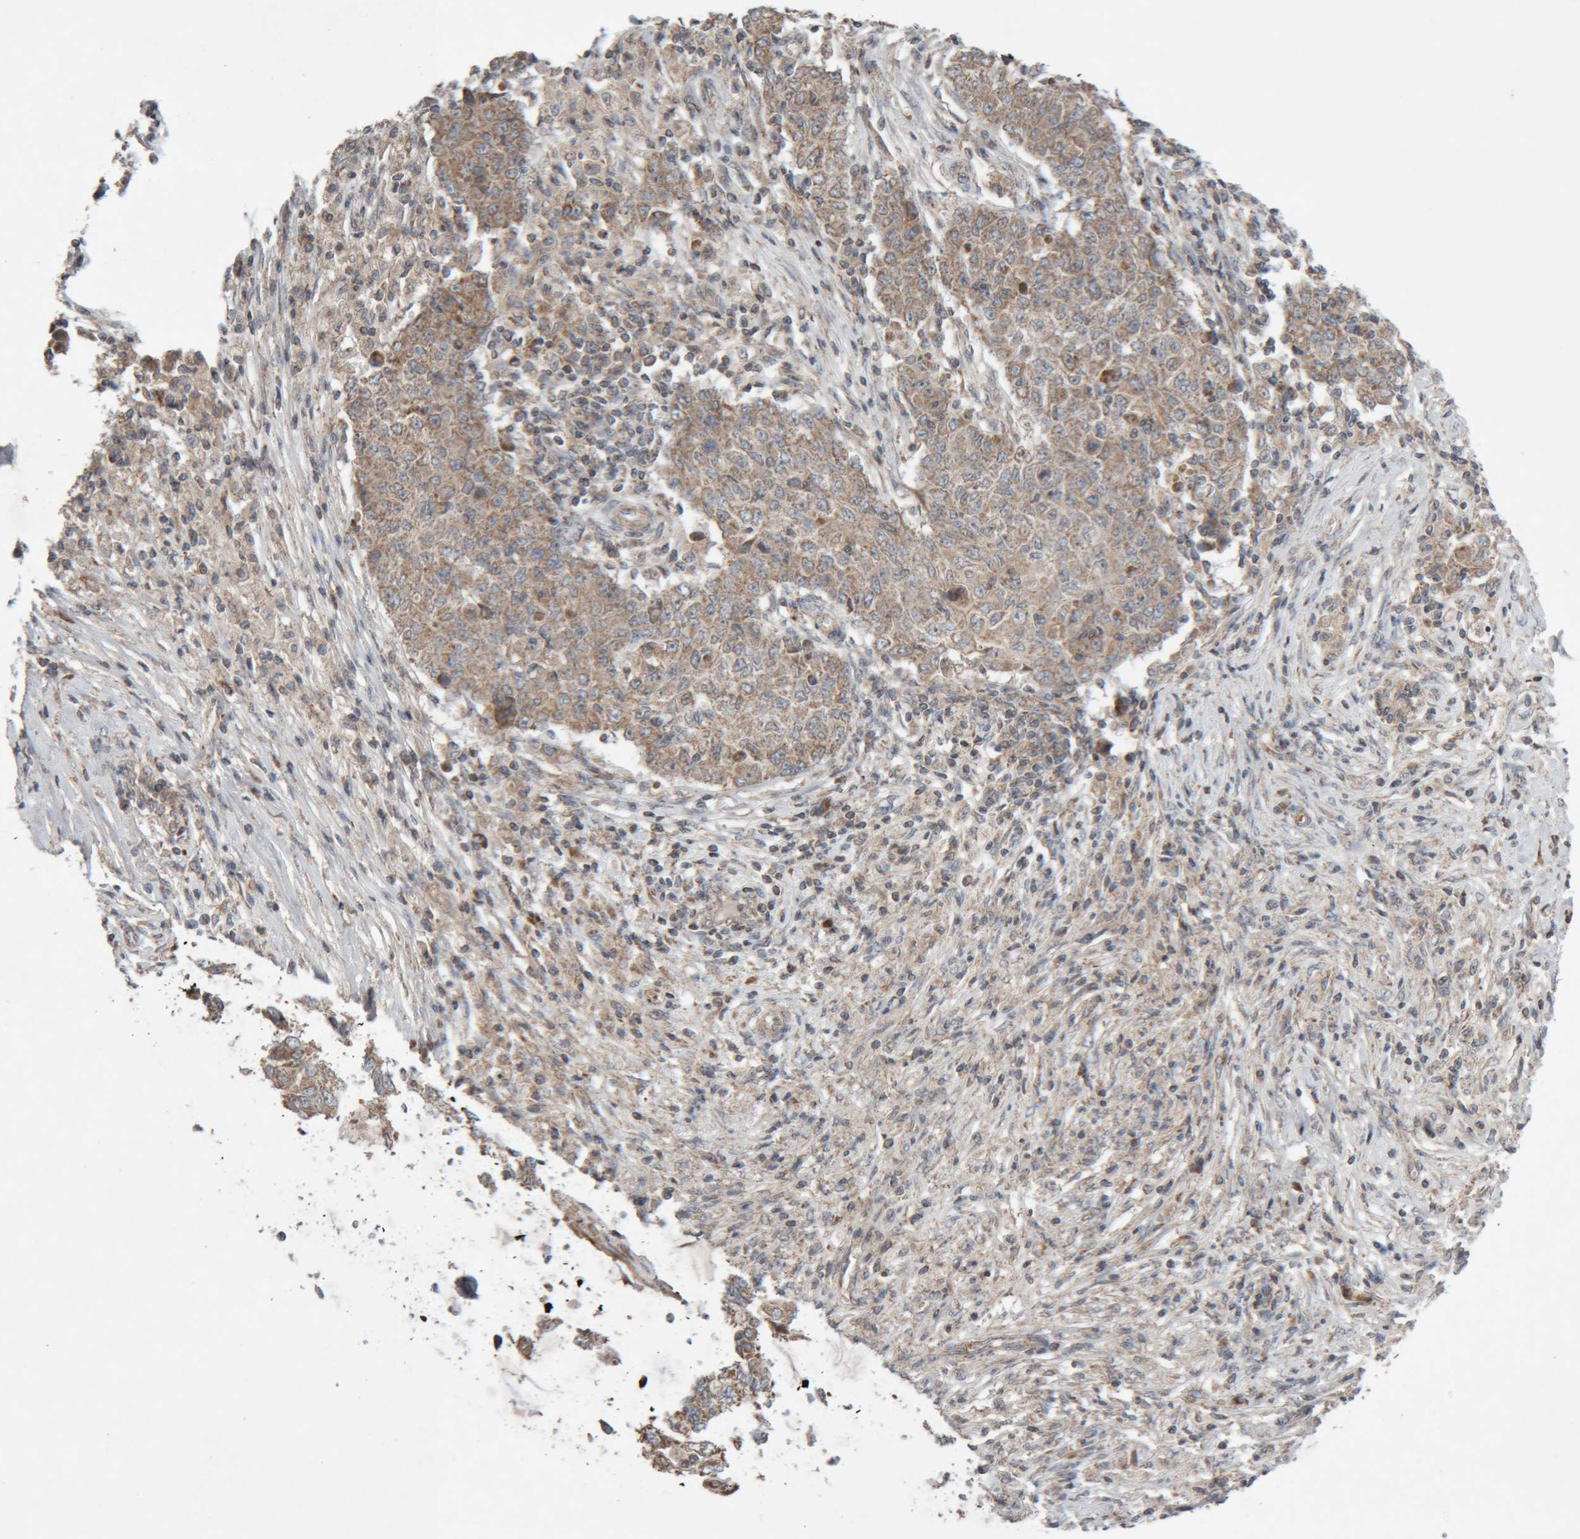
{"staining": {"intensity": "moderate", "quantity": ">75%", "location": "cytoplasmic/membranous"}, "tissue": "ovarian cancer", "cell_type": "Tumor cells", "image_type": "cancer", "snomed": [{"axis": "morphology", "description": "Carcinoma, endometroid"}, {"axis": "topography", "description": "Ovary"}], "caption": "Tumor cells show medium levels of moderate cytoplasmic/membranous expression in about >75% of cells in endometroid carcinoma (ovarian).", "gene": "KIF21B", "patient": {"sex": "female", "age": 51}}